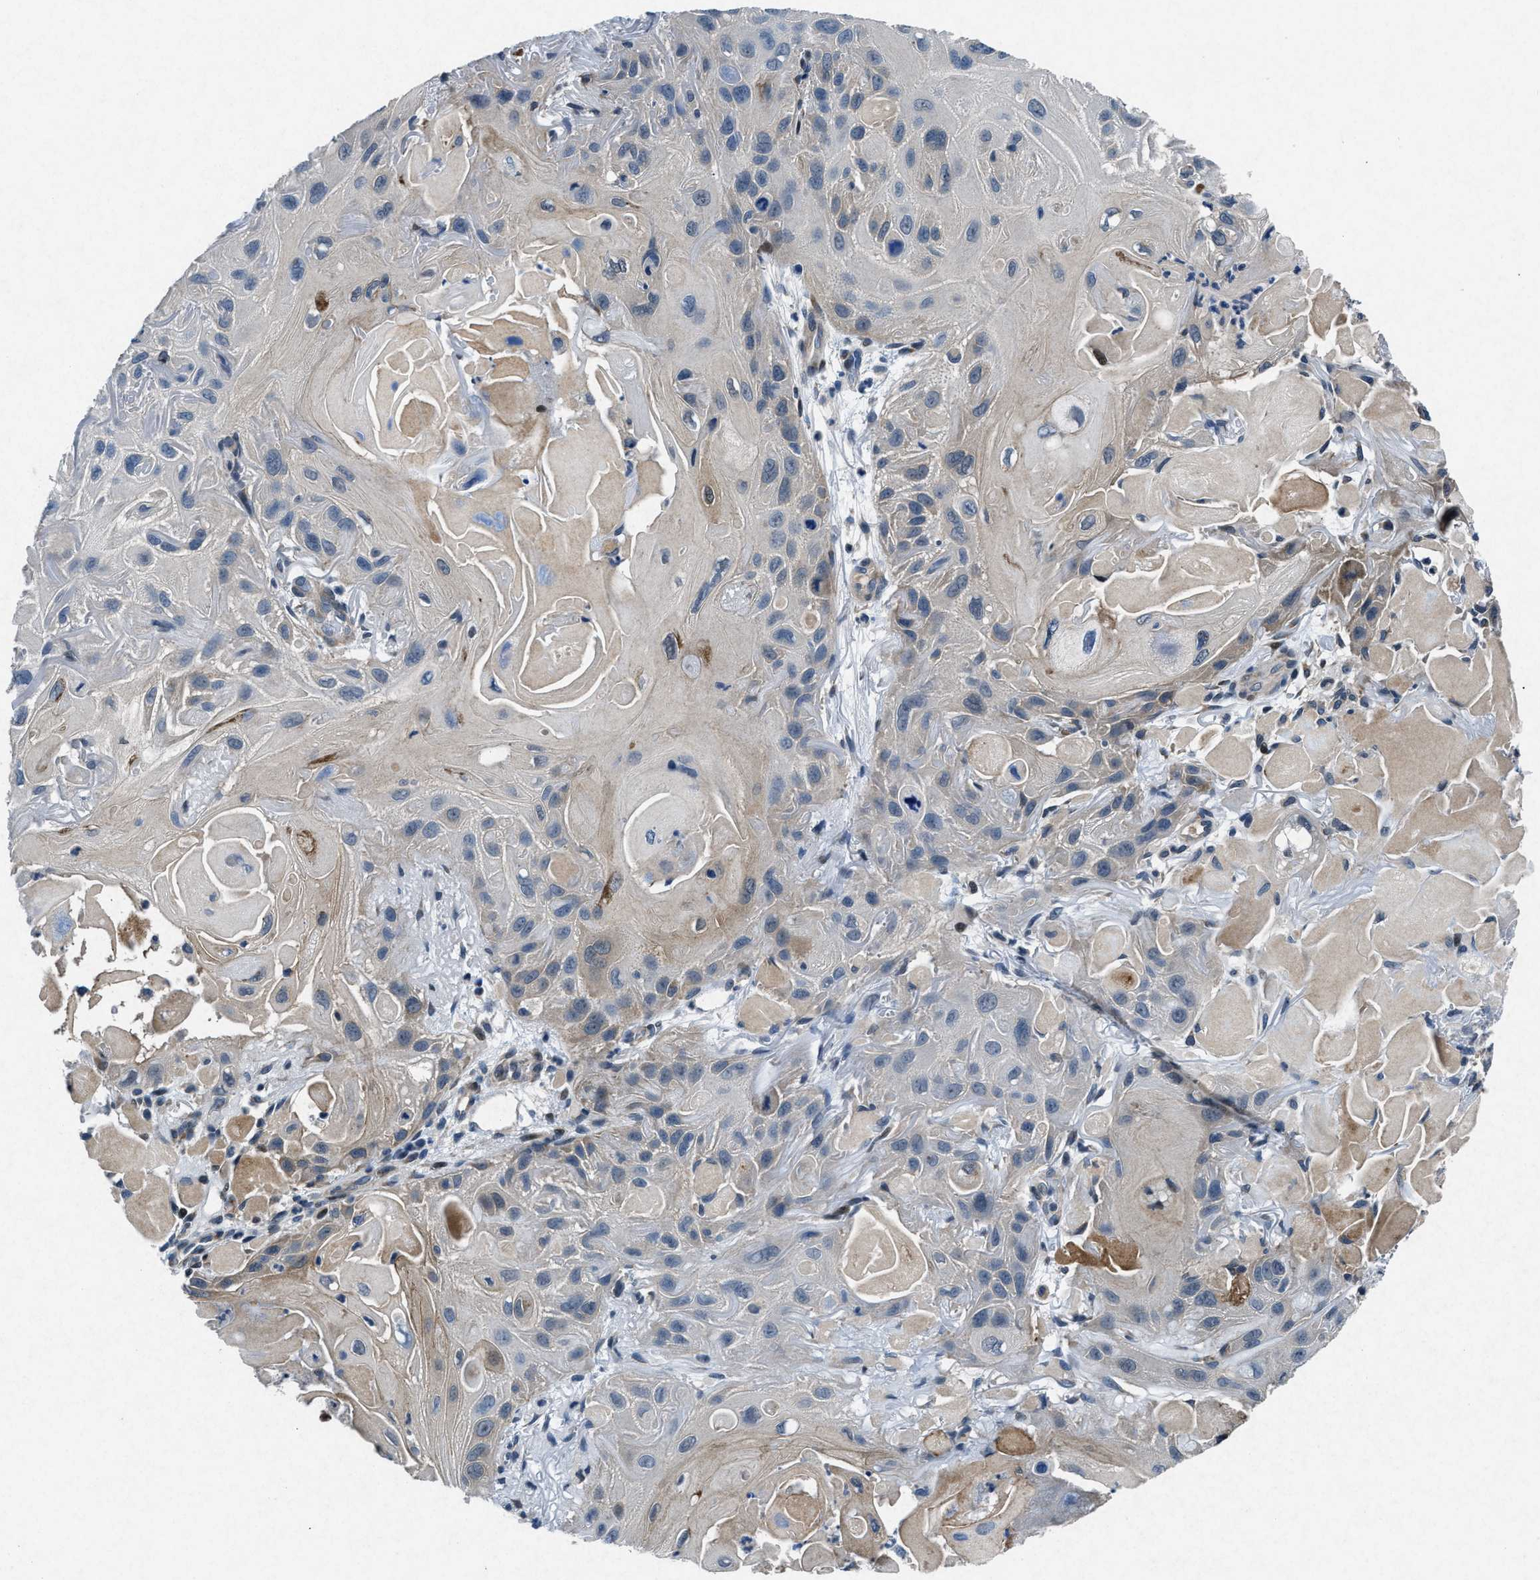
{"staining": {"intensity": "negative", "quantity": "none", "location": "none"}, "tissue": "skin cancer", "cell_type": "Tumor cells", "image_type": "cancer", "snomed": [{"axis": "morphology", "description": "Squamous cell carcinoma, NOS"}, {"axis": "topography", "description": "Skin"}], "caption": "Immunohistochemistry of skin squamous cell carcinoma shows no expression in tumor cells. (DAB immunohistochemistry (IHC), high magnification).", "gene": "PHLDA1", "patient": {"sex": "female", "age": 77}}